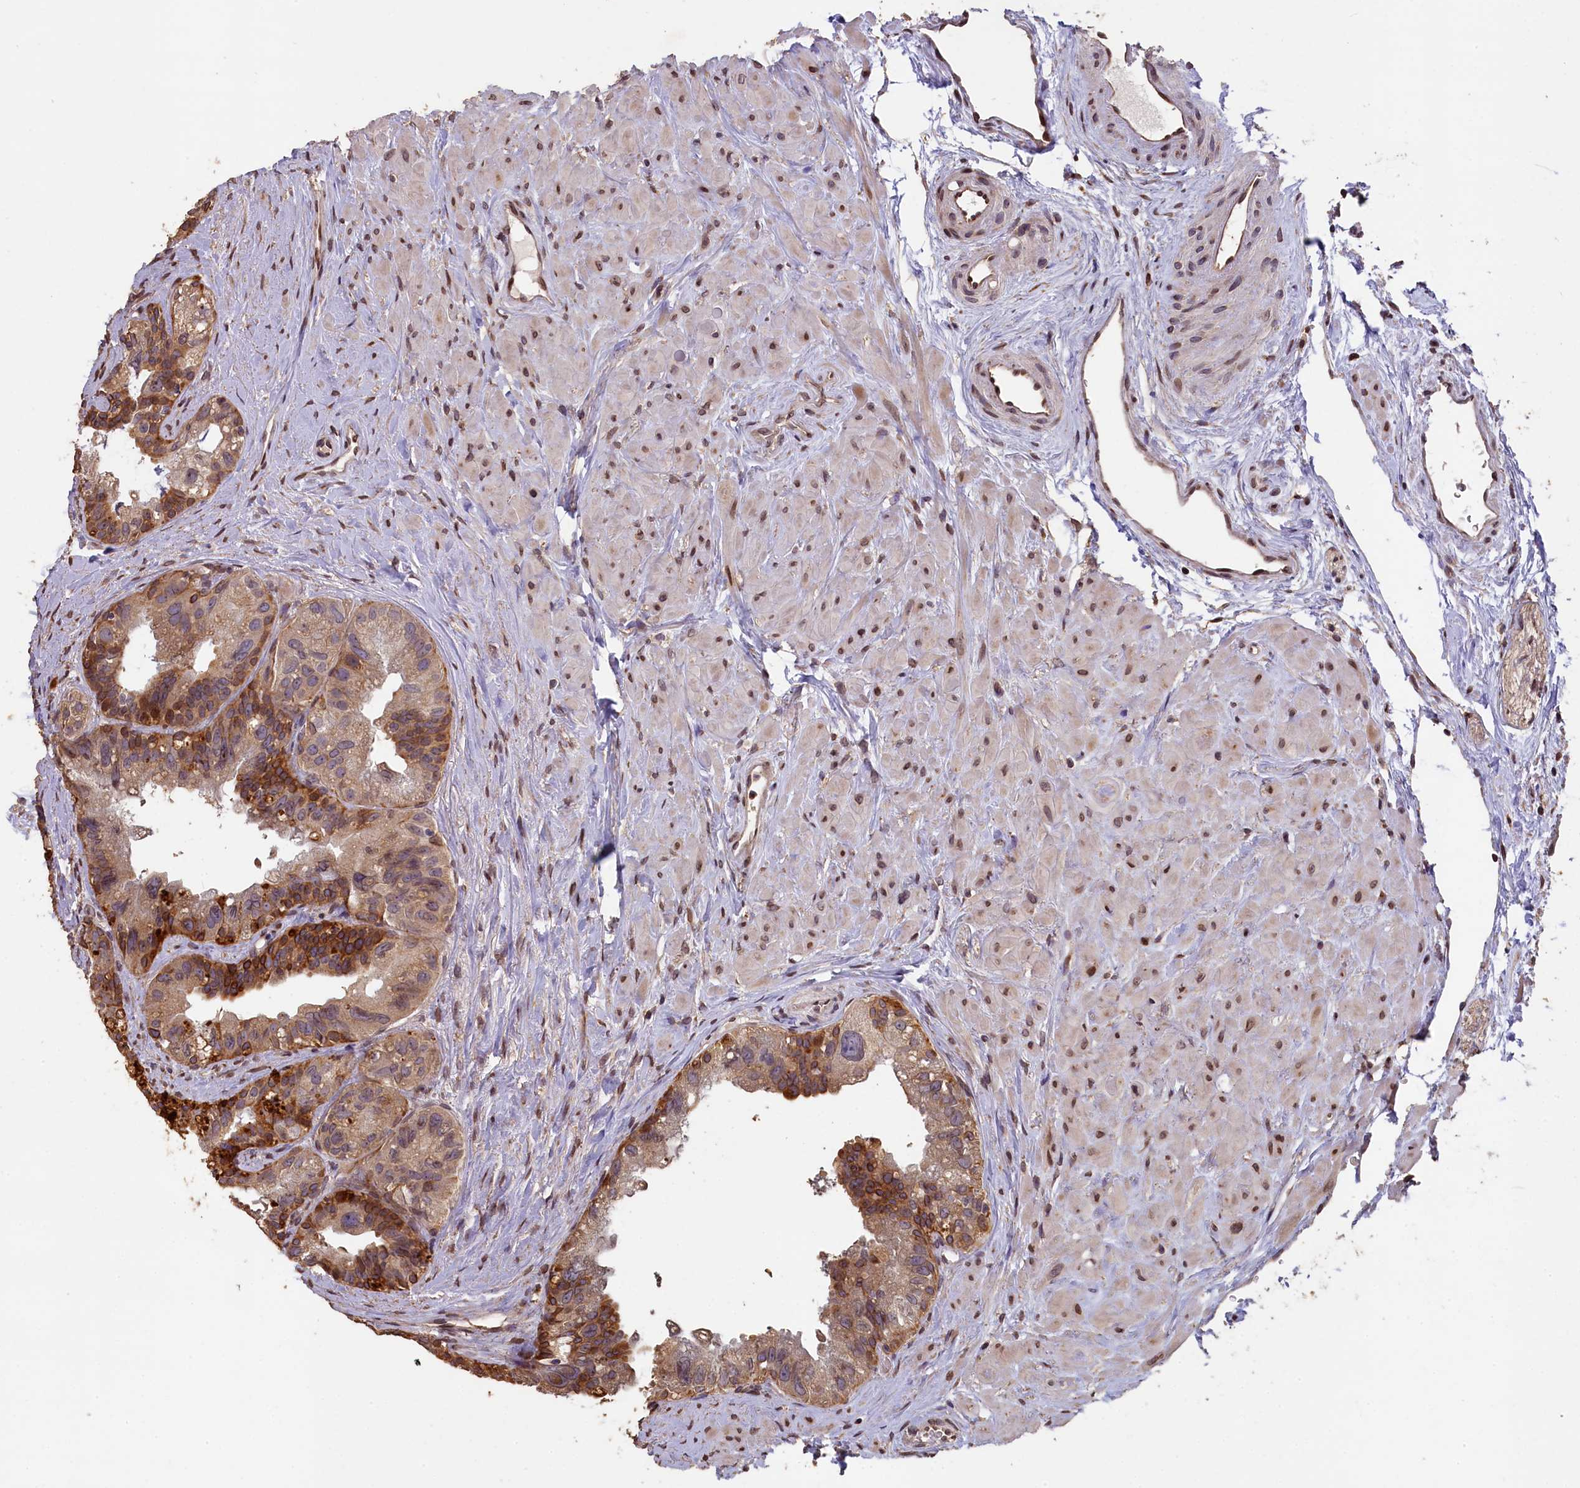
{"staining": {"intensity": "moderate", "quantity": ">75%", "location": "cytoplasmic/membranous"}, "tissue": "prostate cancer", "cell_type": "Tumor cells", "image_type": "cancer", "snomed": [{"axis": "morphology", "description": "Normal tissue, NOS"}, {"axis": "morphology", "description": "Adenocarcinoma, Low grade"}, {"axis": "topography", "description": "Prostate"}], "caption": "Immunohistochemical staining of prostate adenocarcinoma (low-grade) exhibits moderate cytoplasmic/membranous protein positivity in about >75% of tumor cells.", "gene": "SLC38A7", "patient": {"sex": "male", "age": 72}}